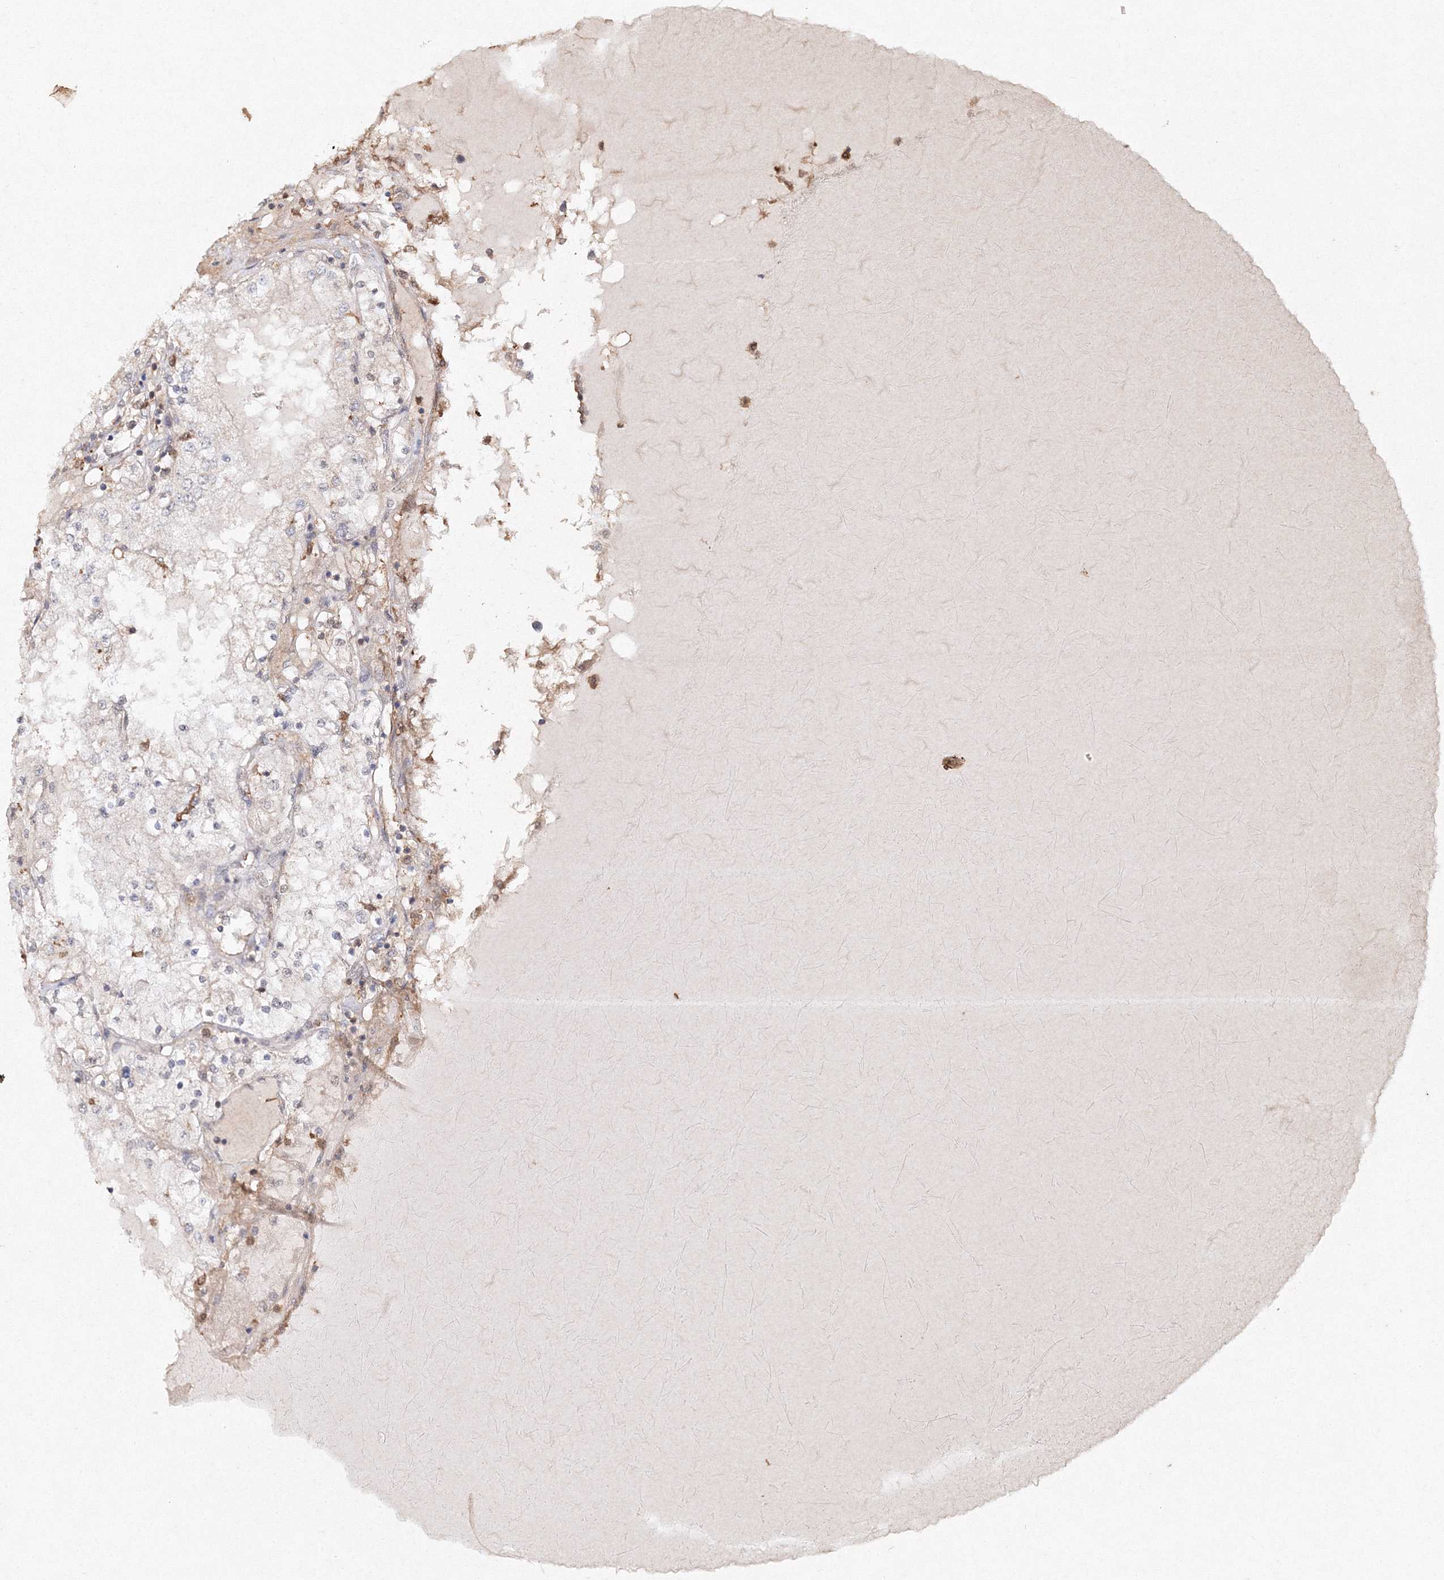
{"staining": {"intensity": "weak", "quantity": "<25%", "location": "cytoplasmic/membranous"}, "tissue": "renal cancer", "cell_type": "Tumor cells", "image_type": "cancer", "snomed": [{"axis": "morphology", "description": "Adenocarcinoma, NOS"}, {"axis": "topography", "description": "Kidney"}], "caption": "Protein analysis of adenocarcinoma (renal) demonstrates no significant positivity in tumor cells.", "gene": "S100A11", "patient": {"sex": "male", "age": 68}}